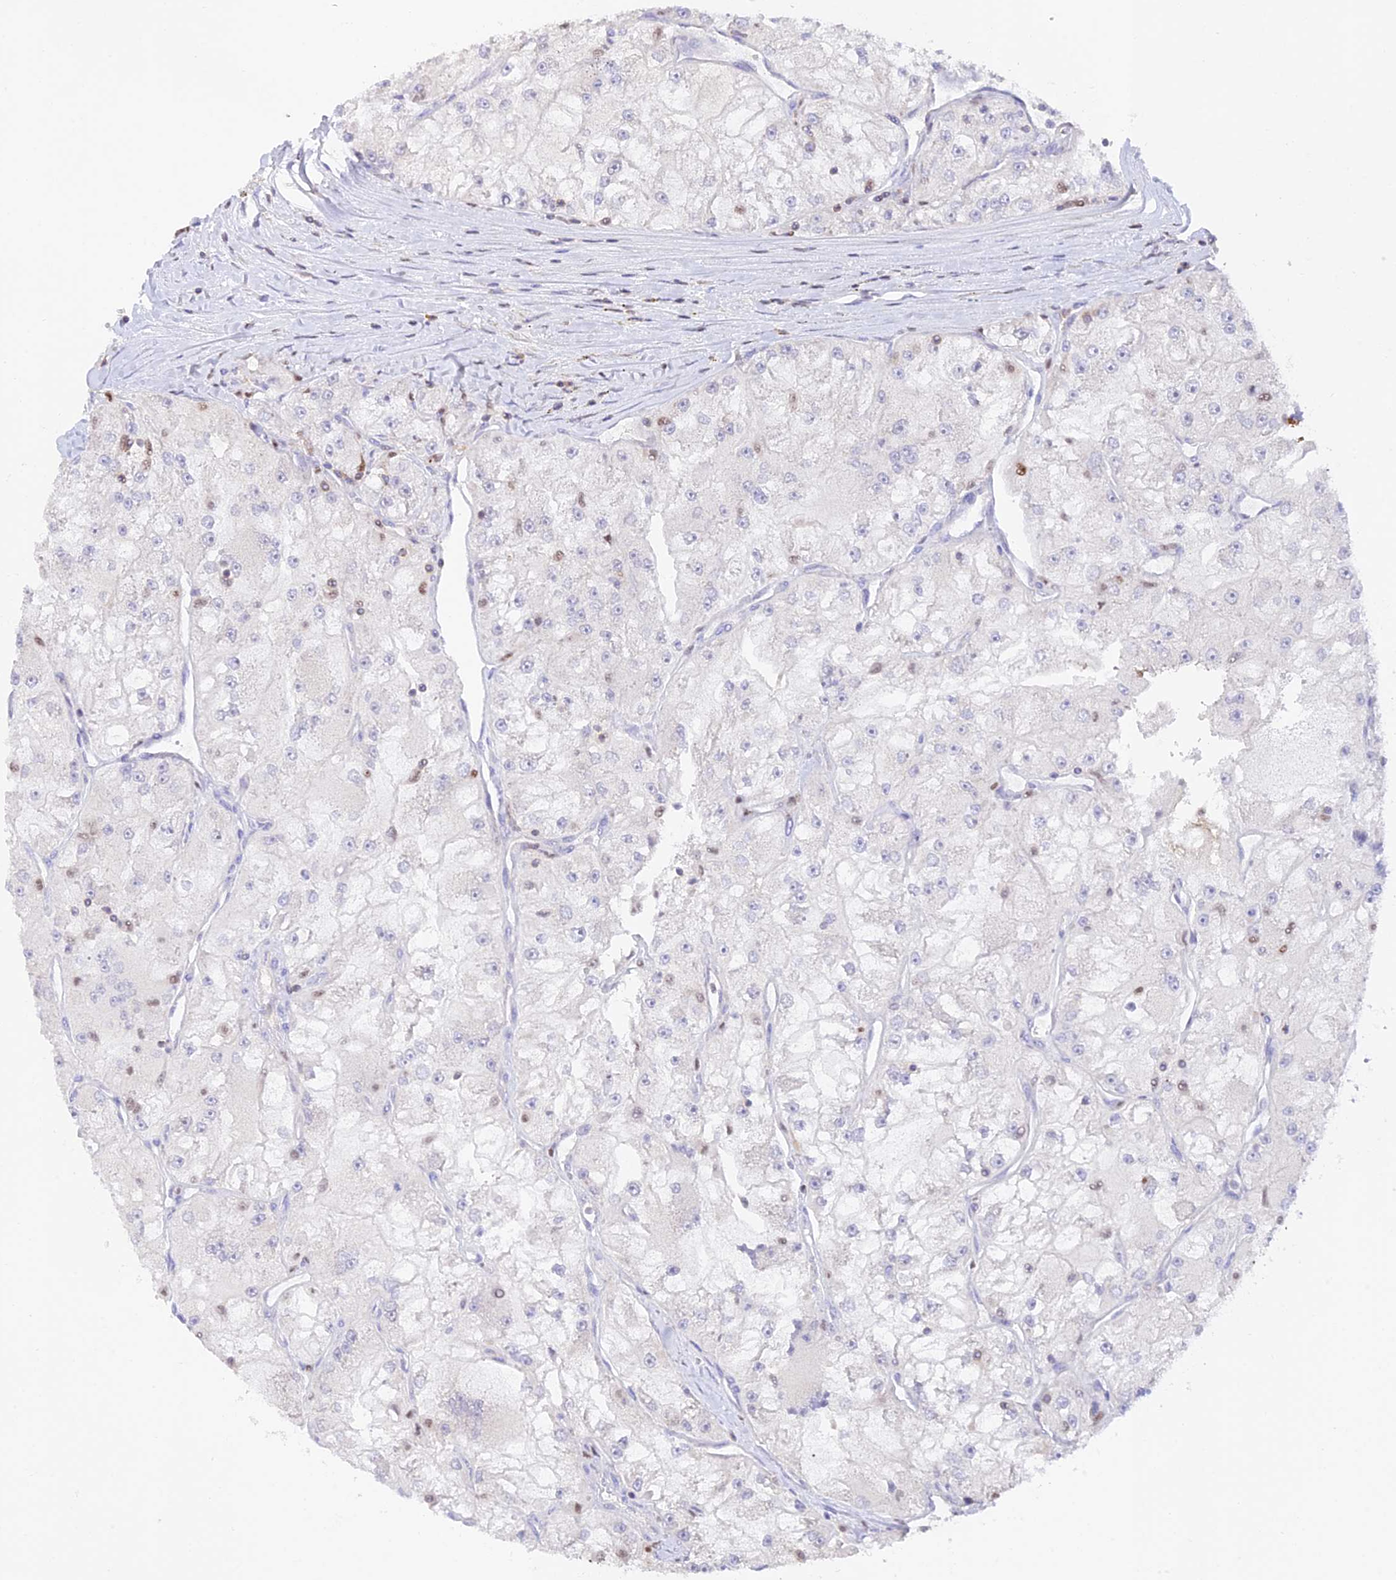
{"staining": {"intensity": "negative", "quantity": "none", "location": "none"}, "tissue": "renal cancer", "cell_type": "Tumor cells", "image_type": "cancer", "snomed": [{"axis": "morphology", "description": "Adenocarcinoma, NOS"}, {"axis": "topography", "description": "Kidney"}], "caption": "This is a micrograph of IHC staining of renal adenocarcinoma, which shows no positivity in tumor cells.", "gene": "DENND1C", "patient": {"sex": "female", "age": 72}}